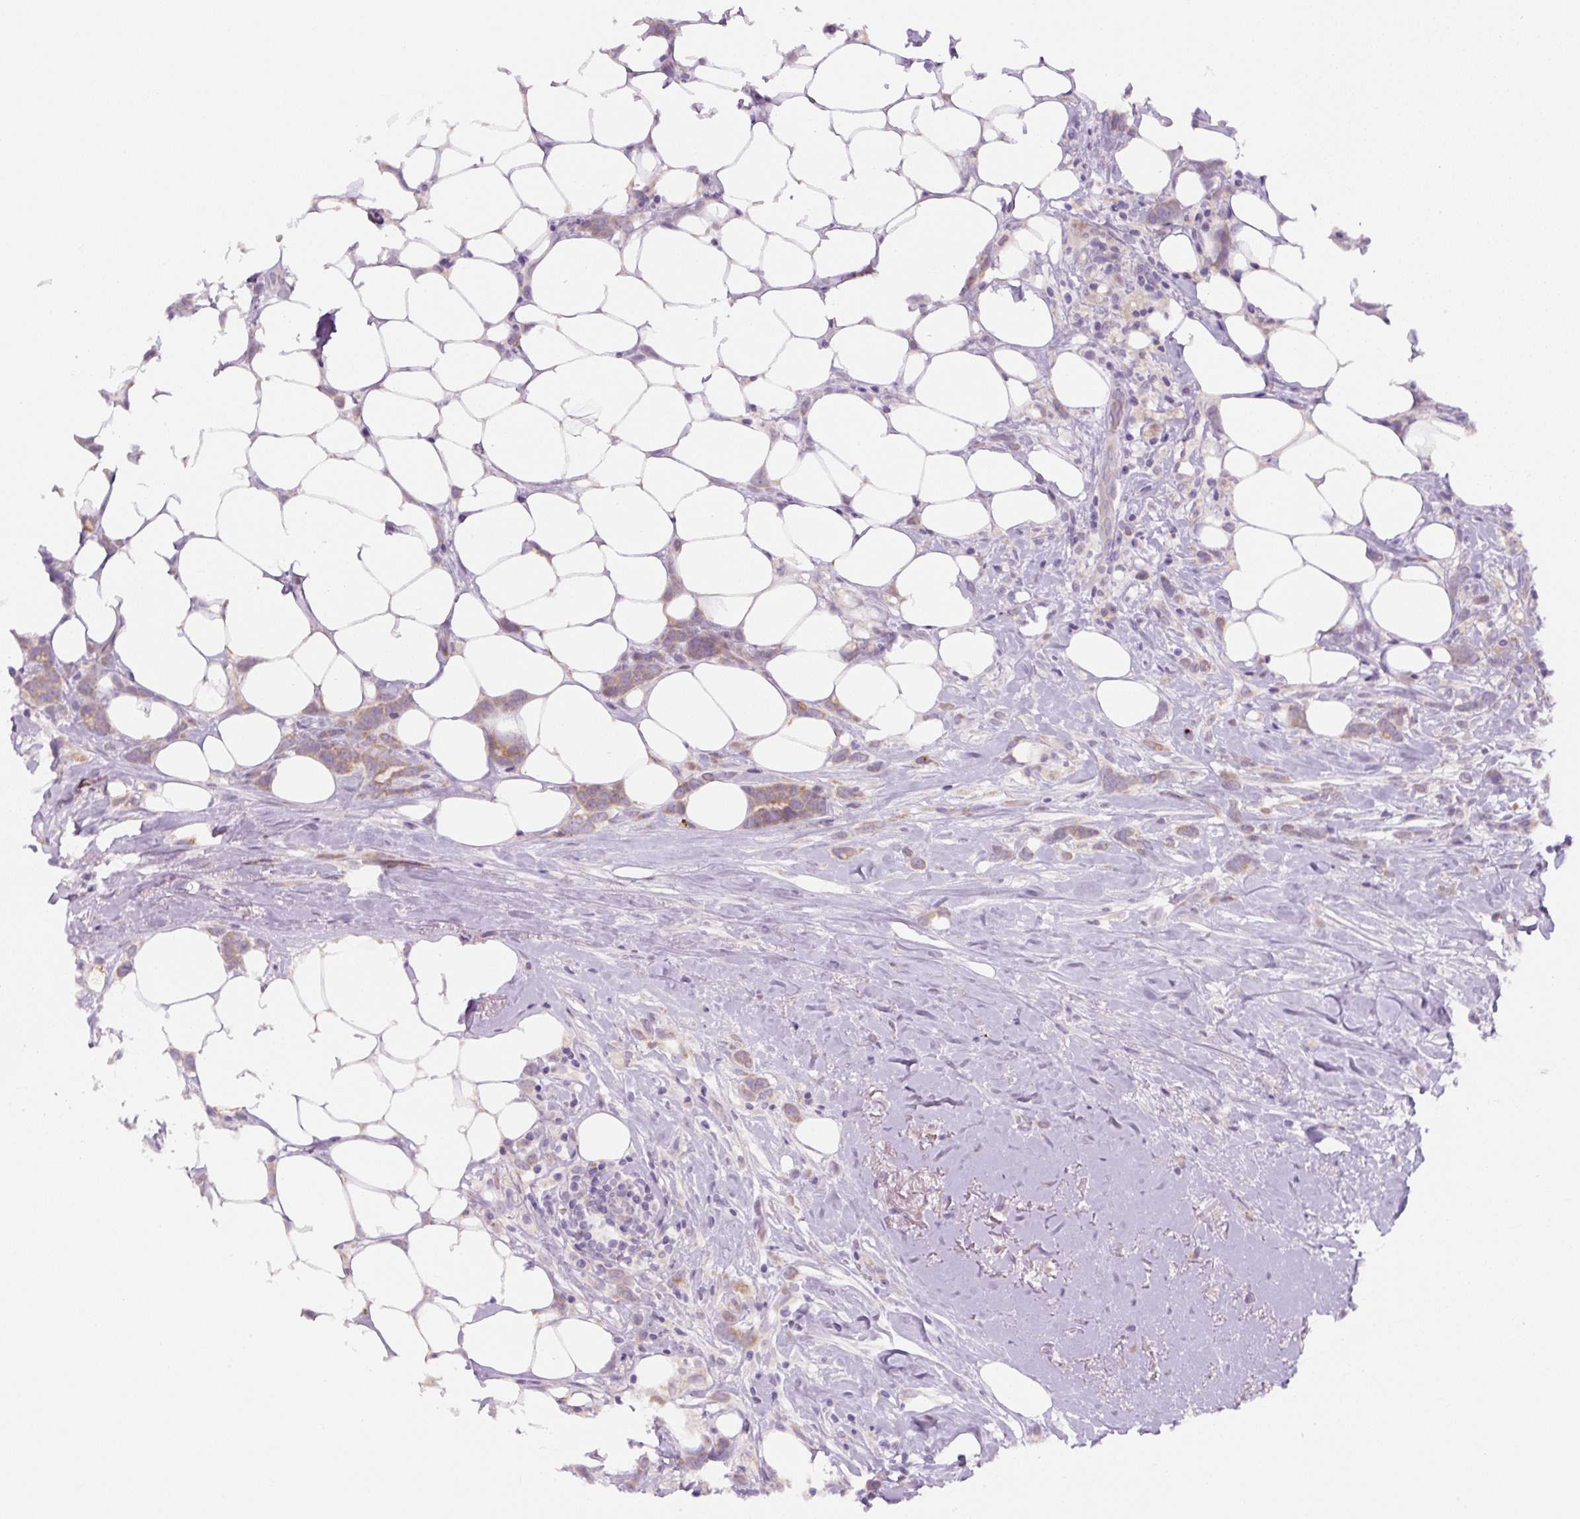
{"staining": {"intensity": "moderate", "quantity": ">75%", "location": "cytoplasmic/membranous"}, "tissue": "breast cancer", "cell_type": "Tumor cells", "image_type": "cancer", "snomed": [{"axis": "morphology", "description": "Duct carcinoma"}, {"axis": "topography", "description": "Breast"}], "caption": "The histopathology image shows staining of breast cancer (intraductal carcinoma), revealing moderate cytoplasmic/membranous protein staining (brown color) within tumor cells.", "gene": "YIF1B", "patient": {"sex": "female", "age": 80}}